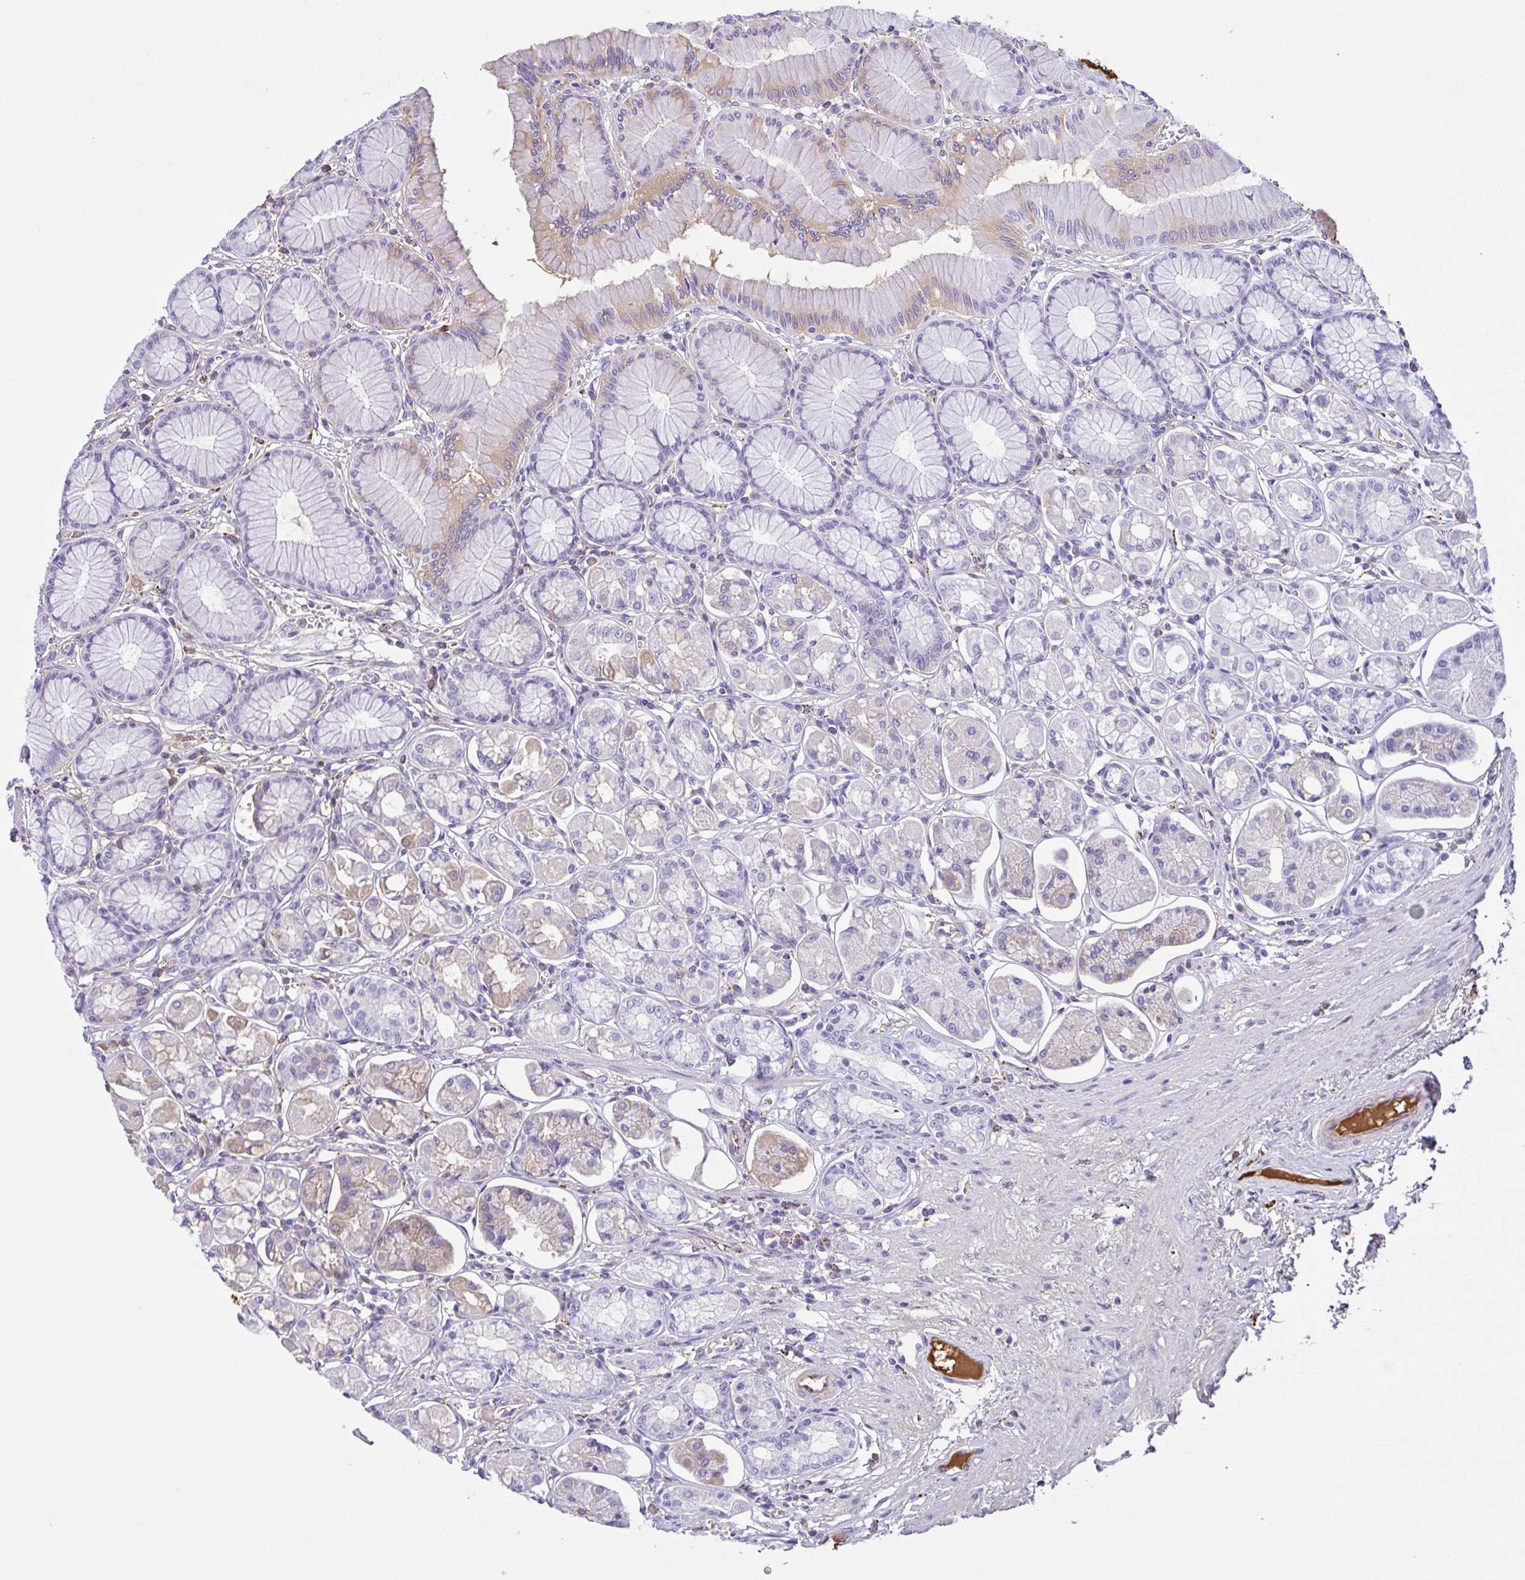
{"staining": {"intensity": "moderate", "quantity": "<25%", "location": "cytoplasmic/membranous"}, "tissue": "stomach", "cell_type": "Glandular cells", "image_type": "normal", "snomed": [{"axis": "morphology", "description": "Normal tissue, NOS"}, {"axis": "topography", "description": "Stomach"}, {"axis": "topography", "description": "Stomach, lower"}], "caption": "Brown immunohistochemical staining in normal human stomach reveals moderate cytoplasmic/membranous staining in about <25% of glandular cells. (DAB = brown stain, brightfield microscopy at high magnification).", "gene": "LARGE2", "patient": {"sex": "male", "age": 76}}